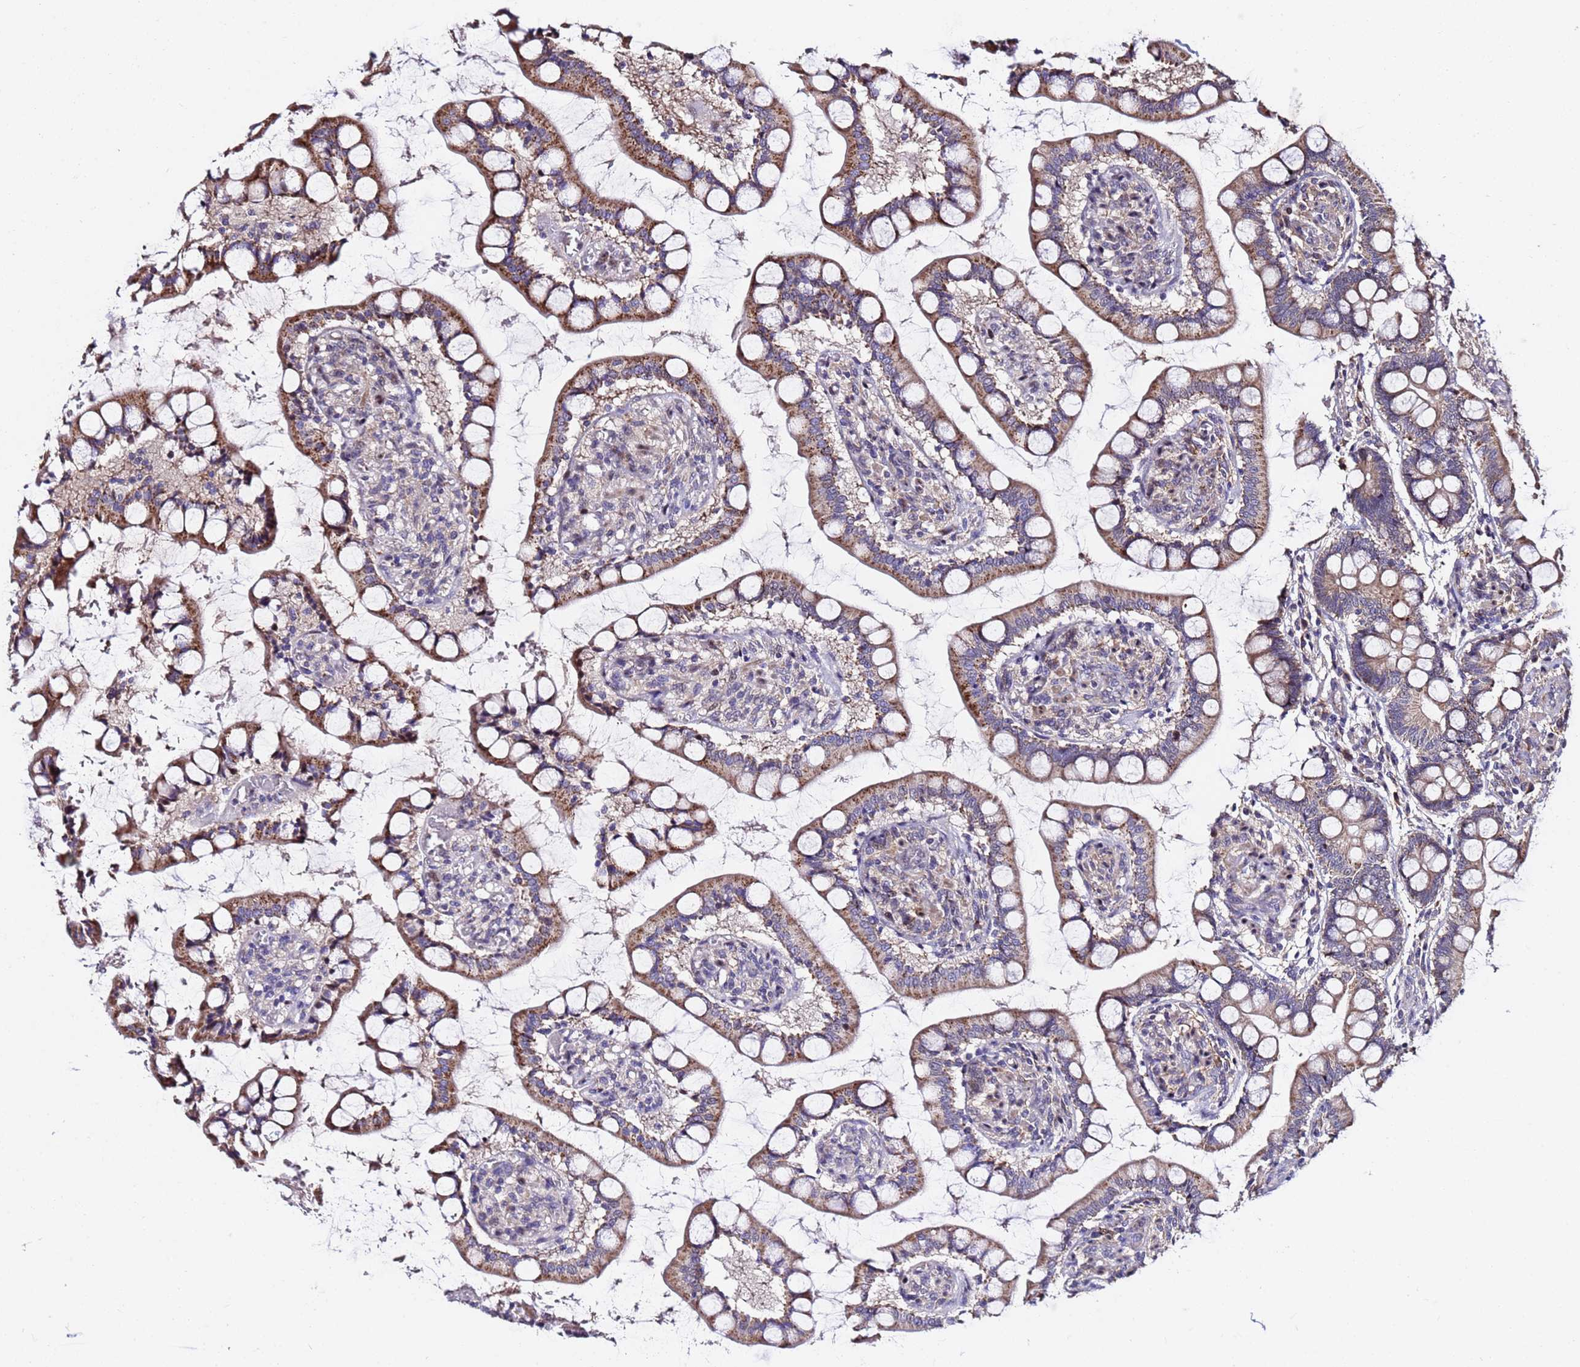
{"staining": {"intensity": "strong", "quantity": ">75%", "location": "cytoplasmic/membranous"}, "tissue": "small intestine", "cell_type": "Glandular cells", "image_type": "normal", "snomed": [{"axis": "morphology", "description": "Normal tissue, NOS"}, {"axis": "topography", "description": "Small intestine"}], "caption": "Small intestine stained with DAB immunohistochemistry (IHC) exhibits high levels of strong cytoplasmic/membranous positivity in about >75% of glandular cells.", "gene": "WNK4", "patient": {"sex": "male", "age": 52}}